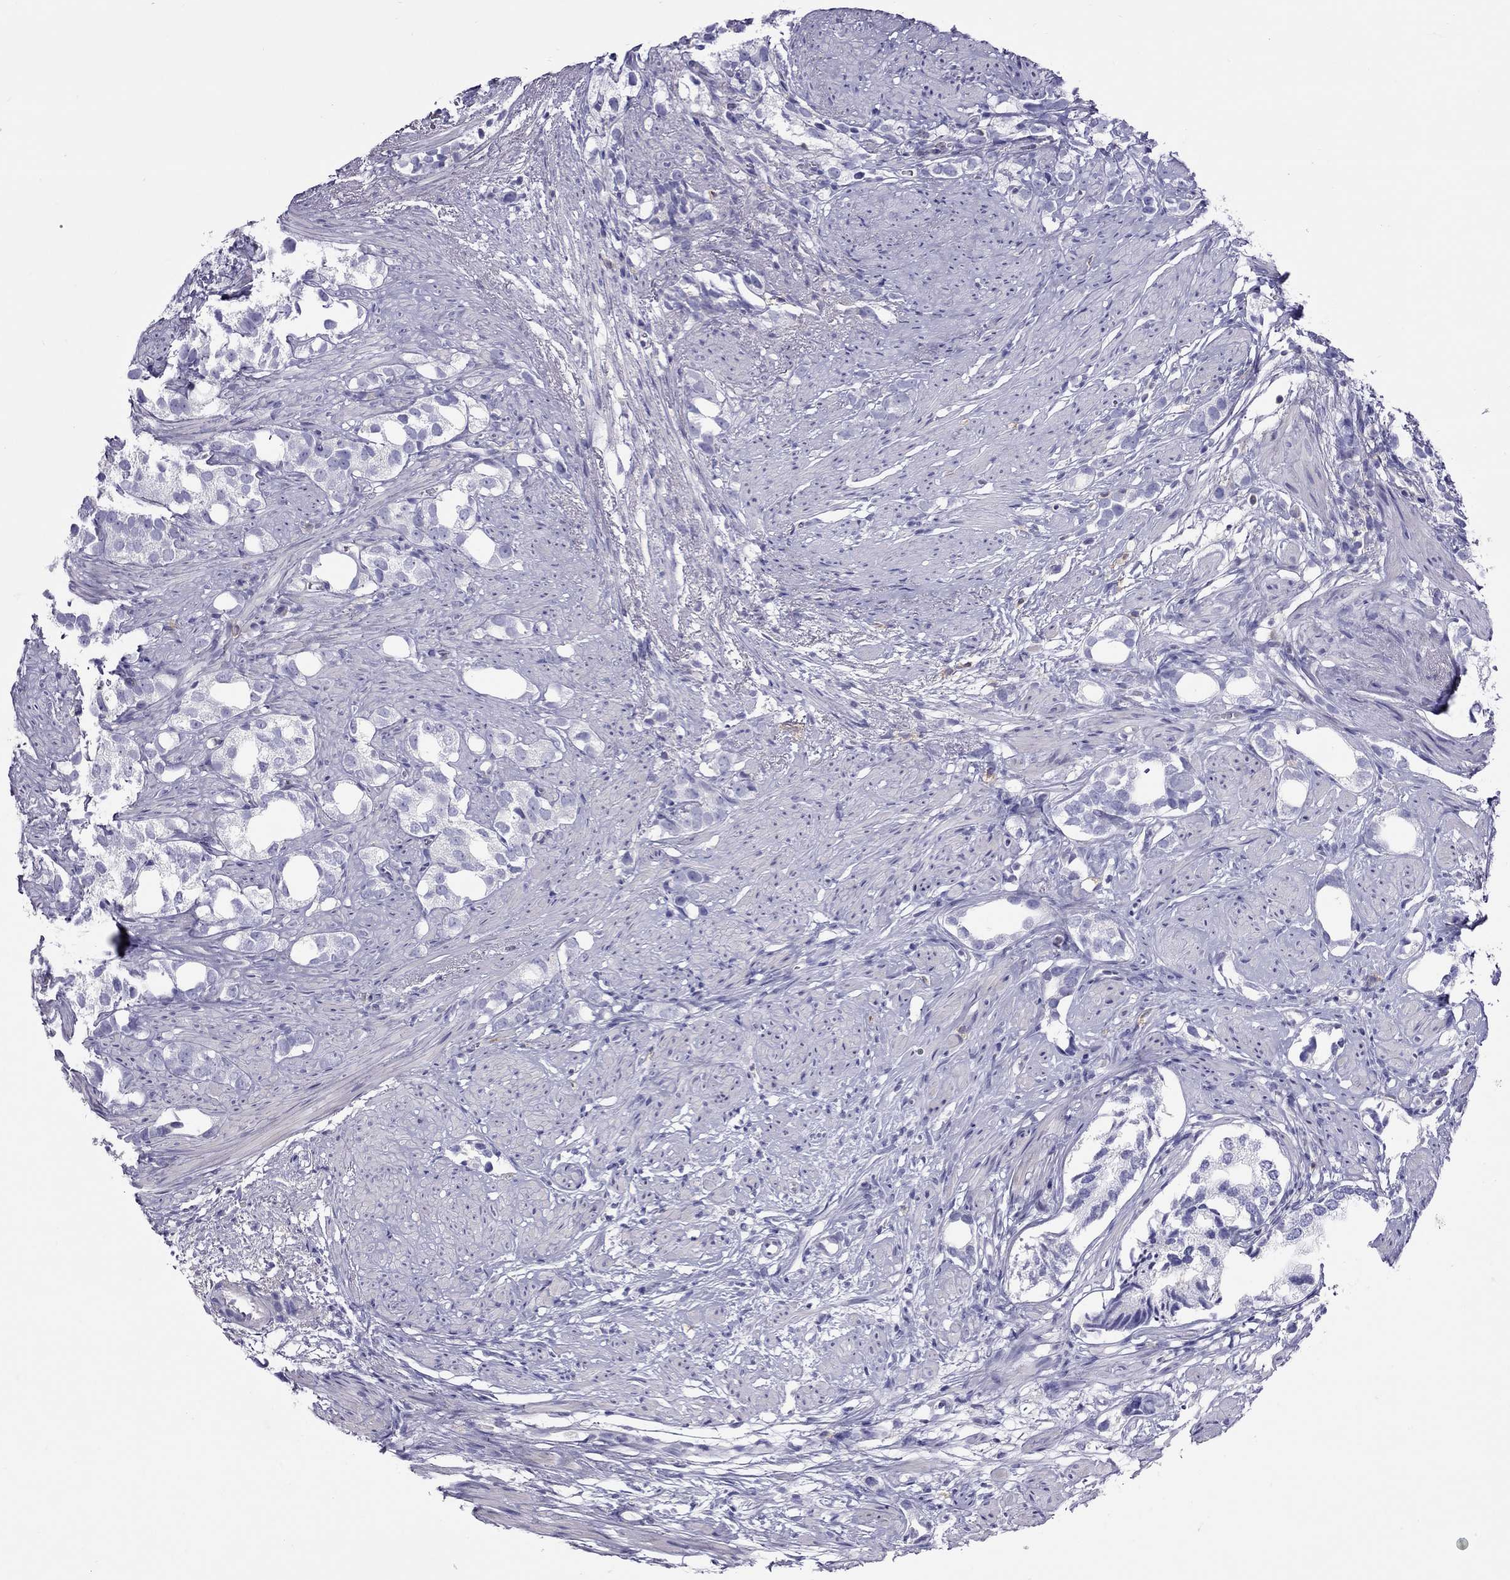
{"staining": {"intensity": "negative", "quantity": "none", "location": "none"}, "tissue": "prostate cancer", "cell_type": "Tumor cells", "image_type": "cancer", "snomed": [{"axis": "morphology", "description": "Adenocarcinoma, High grade"}, {"axis": "topography", "description": "Prostate"}], "caption": "A high-resolution micrograph shows IHC staining of high-grade adenocarcinoma (prostate), which shows no significant positivity in tumor cells. (DAB immunohistochemistry visualized using brightfield microscopy, high magnification).", "gene": "ALOX15B", "patient": {"sex": "male", "age": 82}}